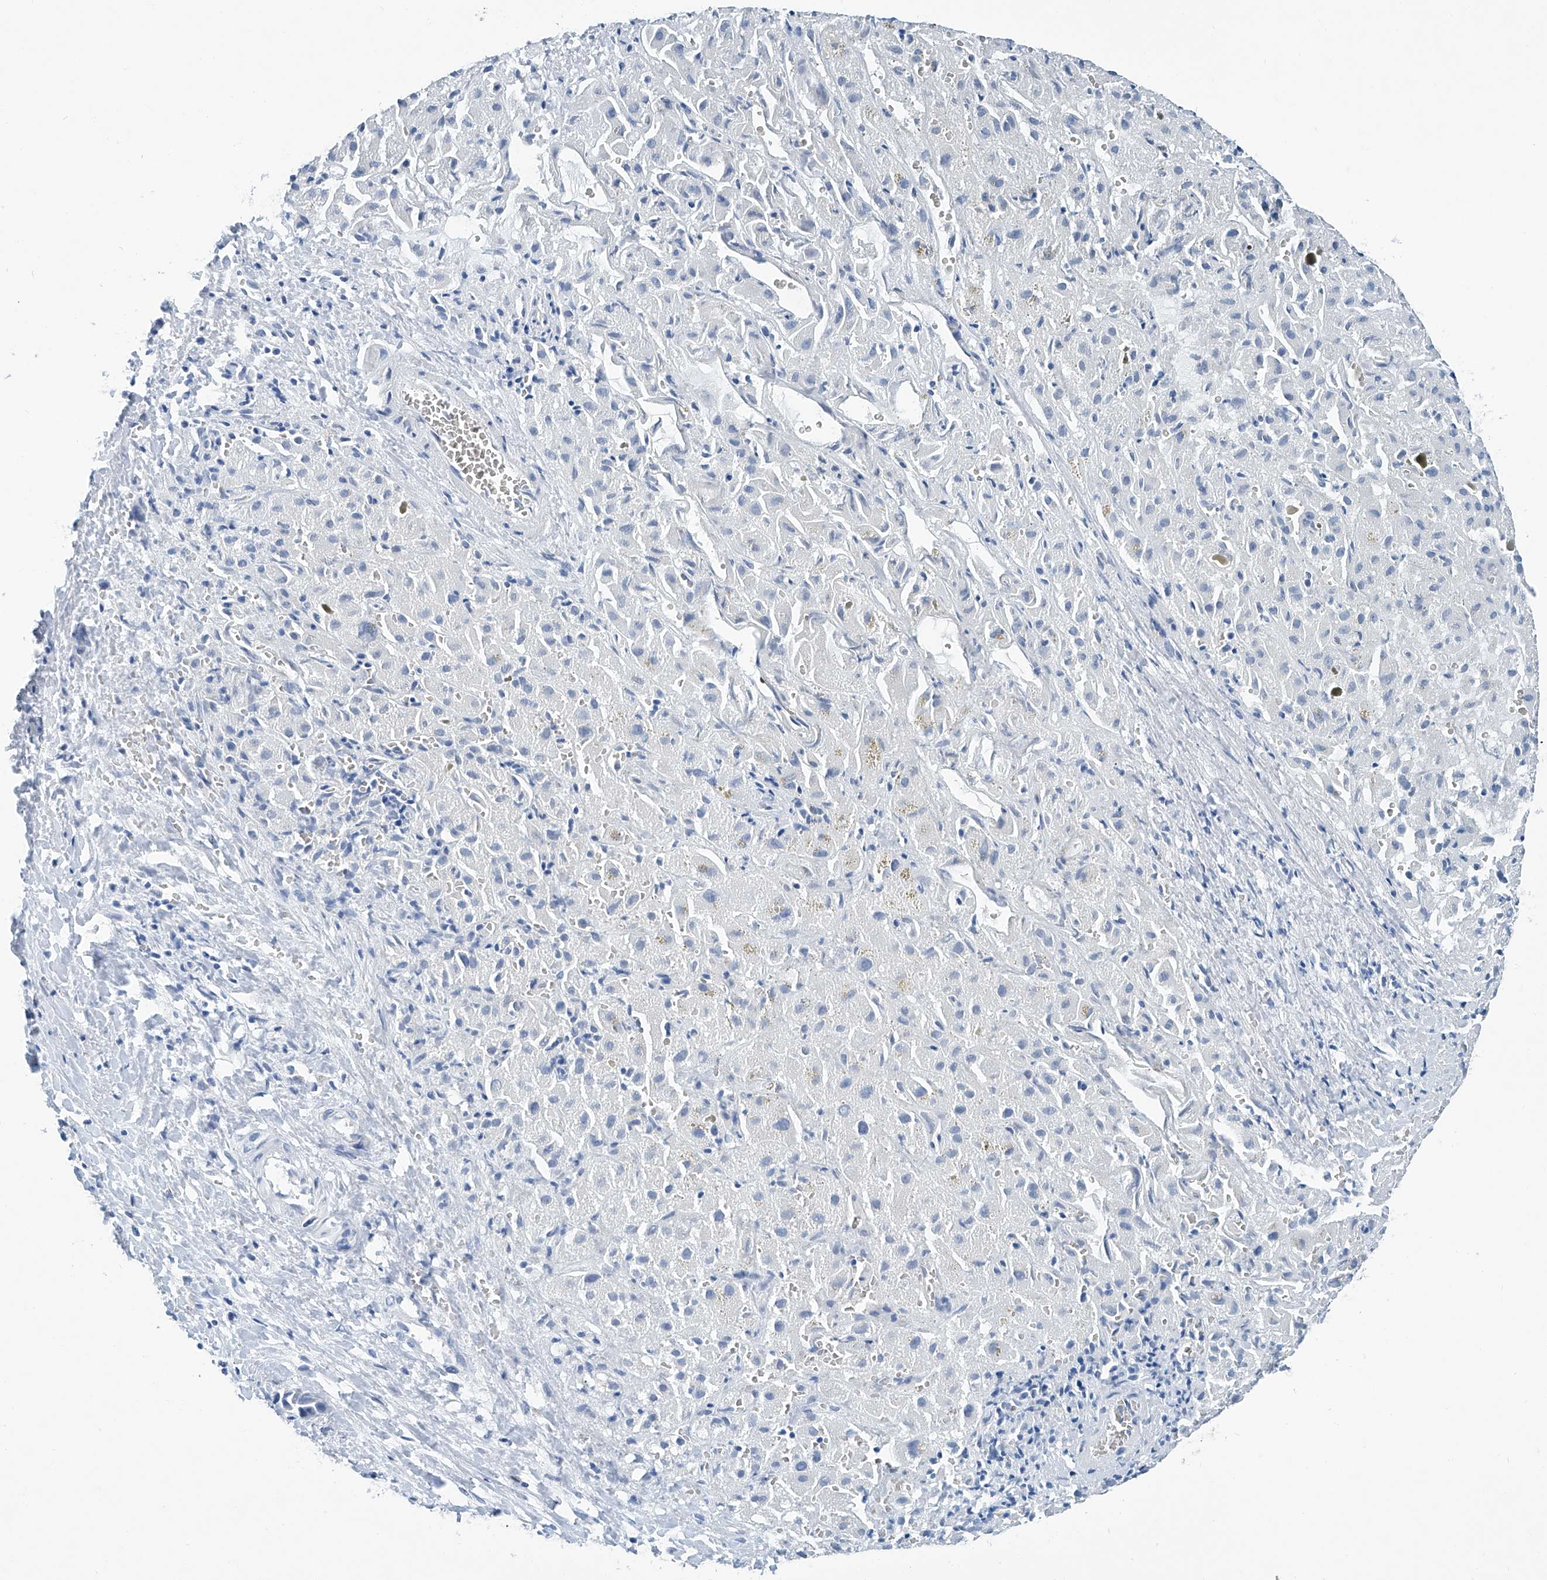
{"staining": {"intensity": "negative", "quantity": "none", "location": "none"}, "tissue": "liver cancer", "cell_type": "Tumor cells", "image_type": "cancer", "snomed": [{"axis": "morphology", "description": "Cholangiocarcinoma"}, {"axis": "topography", "description": "Liver"}], "caption": "The image reveals no staining of tumor cells in liver cancer (cholangiocarcinoma).", "gene": "CYP2A7", "patient": {"sex": "female", "age": 52}}